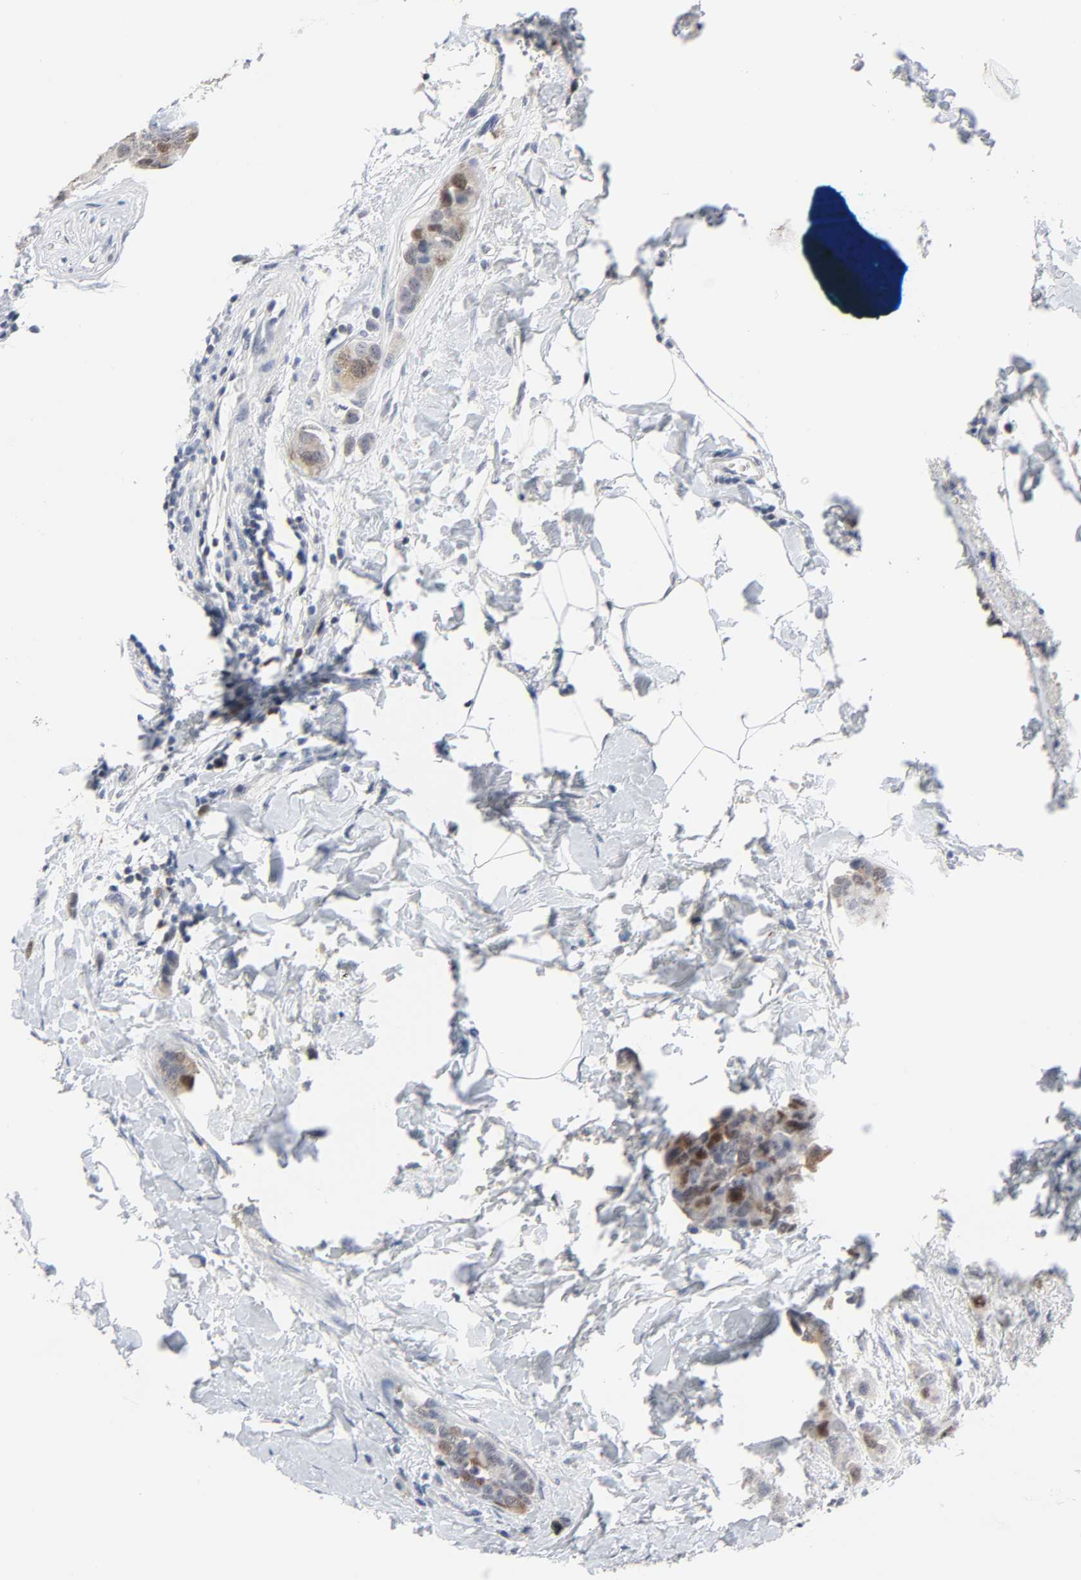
{"staining": {"intensity": "moderate", "quantity": "25%-75%", "location": "cytoplasmic/membranous,nuclear"}, "tissue": "breast cancer", "cell_type": "Tumor cells", "image_type": "cancer", "snomed": [{"axis": "morphology", "description": "Normal tissue, NOS"}, {"axis": "morphology", "description": "Duct carcinoma"}, {"axis": "topography", "description": "Breast"}], "caption": "An image showing moderate cytoplasmic/membranous and nuclear expression in about 25%-75% of tumor cells in intraductal carcinoma (breast), as visualized by brown immunohistochemical staining.", "gene": "WEE1", "patient": {"sex": "female", "age": 50}}